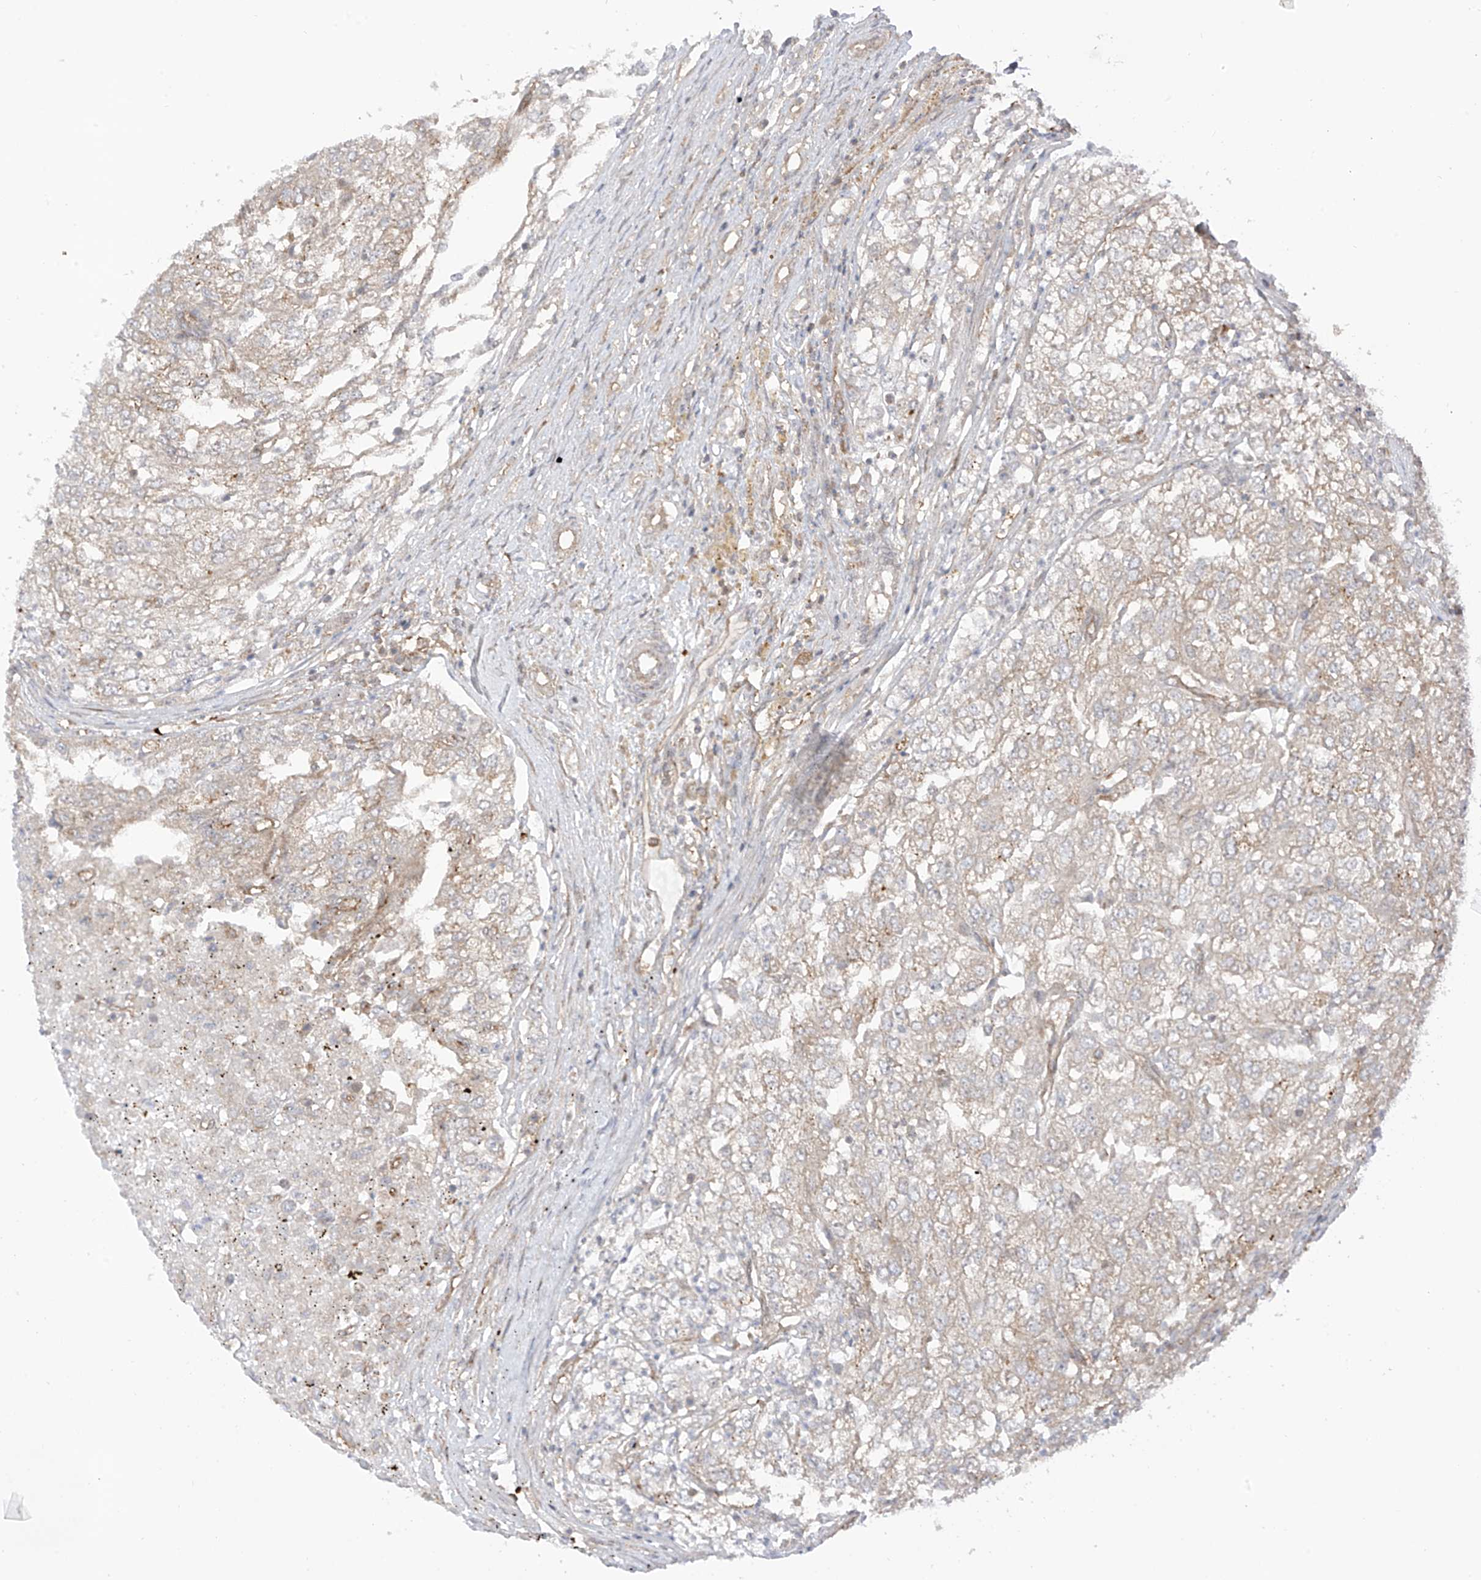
{"staining": {"intensity": "negative", "quantity": "none", "location": "none"}, "tissue": "renal cancer", "cell_type": "Tumor cells", "image_type": "cancer", "snomed": [{"axis": "morphology", "description": "Adenocarcinoma, NOS"}, {"axis": "topography", "description": "Kidney"}], "caption": "Tumor cells show no significant positivity in renal cancer. (DAB (3,3'-diaminobenzidine) immunohistochemistry (IHC), high magnification).", "gene": "REPS1", "patient": {"sex": "female", "age": 54}}